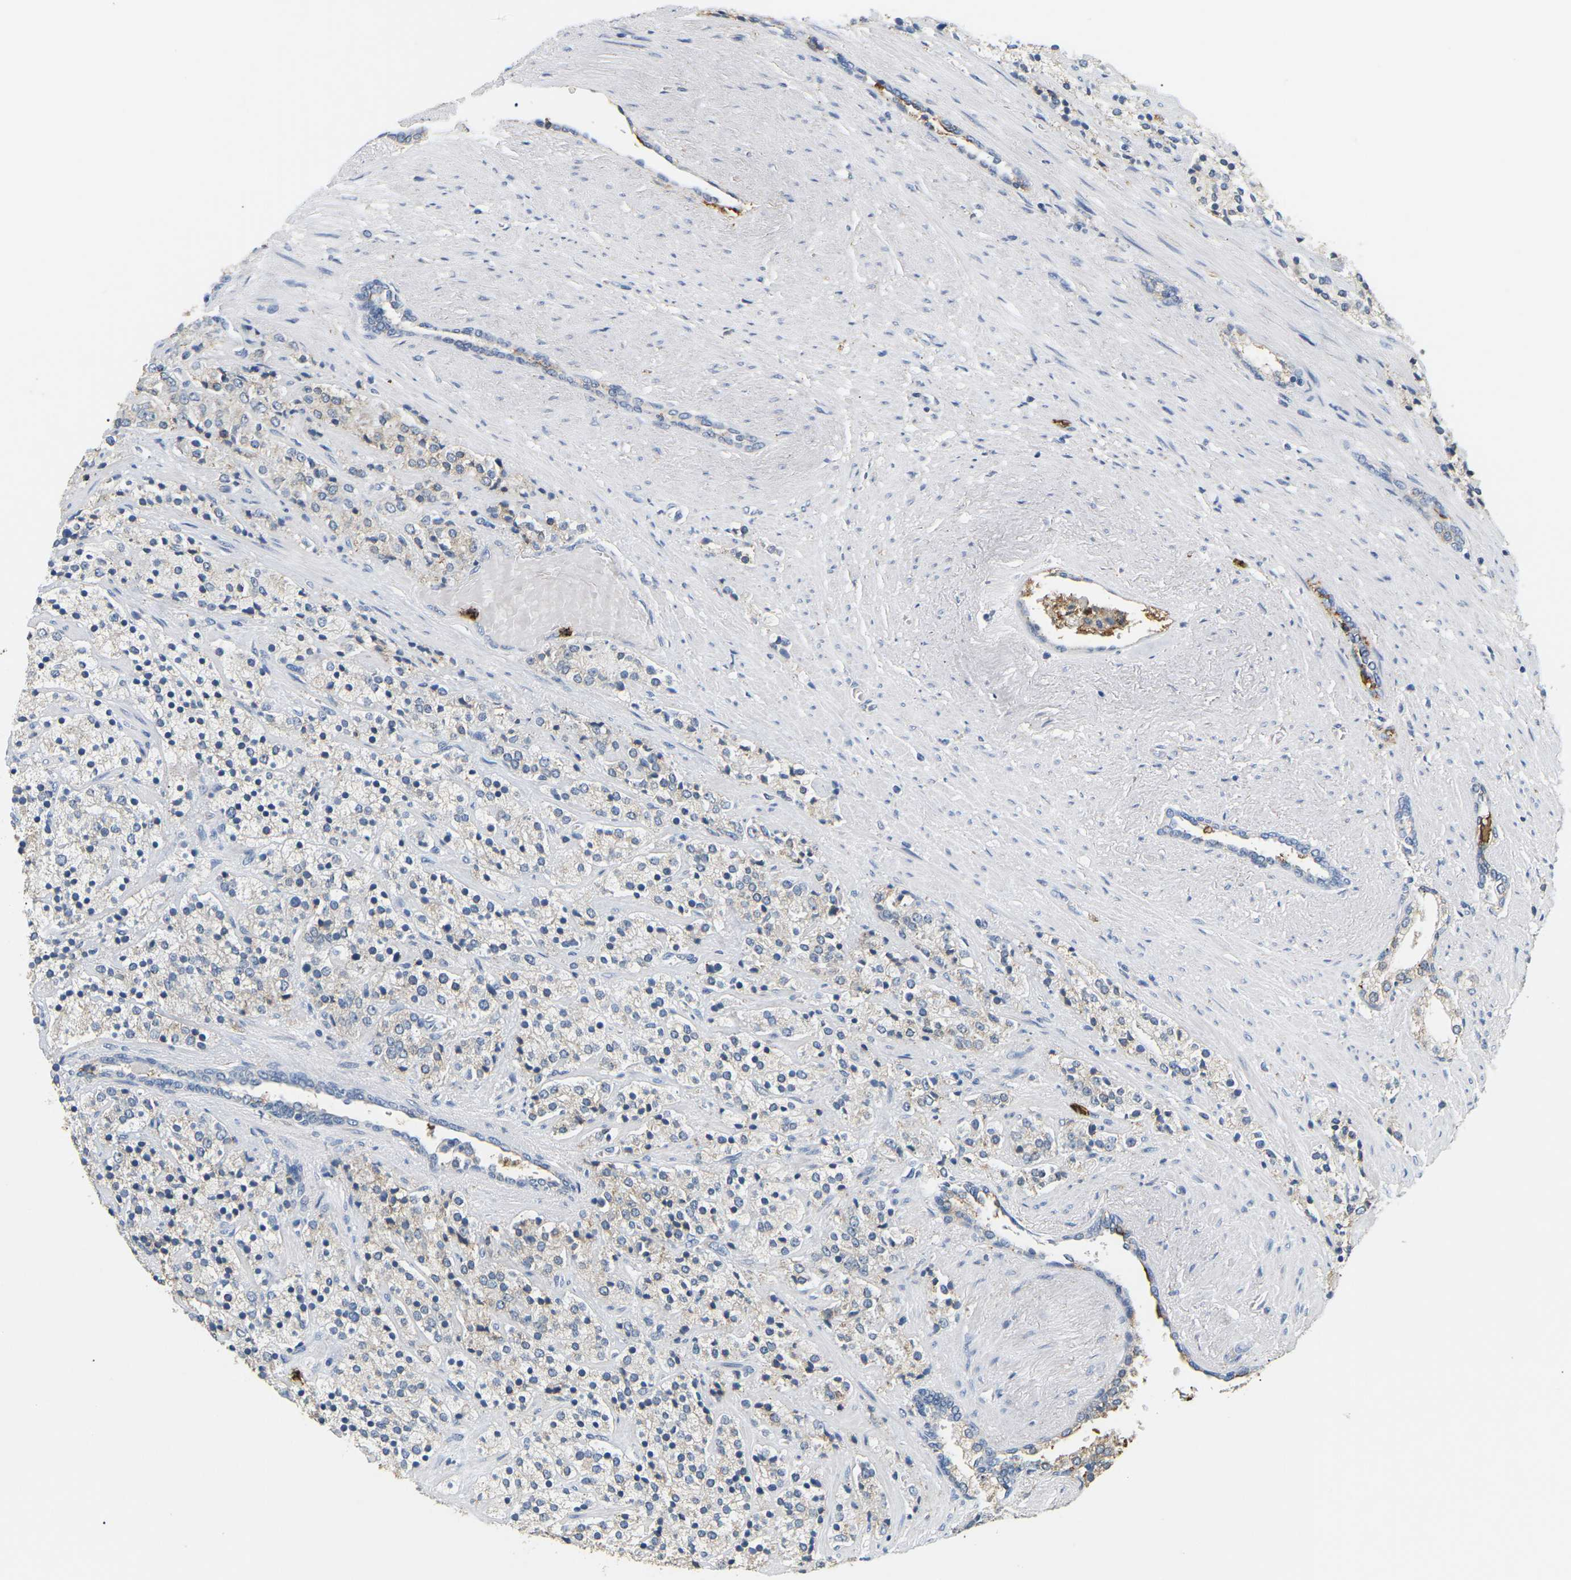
{"staining": {"intensity": "weak", "quantity": "<25%", "location": "cytoplasmic/membranous"}, "tissue": "prostate cancer", "cell_type": "Tumor cells", "image_type": "cancer", "snomed": [{"axis": "morphology", "description": "Adenocarcinoma, High grade"}, {"axis": "topography", "description": "Prostate"}], "caption": "Histopathology image shows no significant protein expression in tumor cells of prostate cancer (high-grade adenocarcinoma).", "gene": "ADM", "patient": {"sex": "male", "age": 71}}